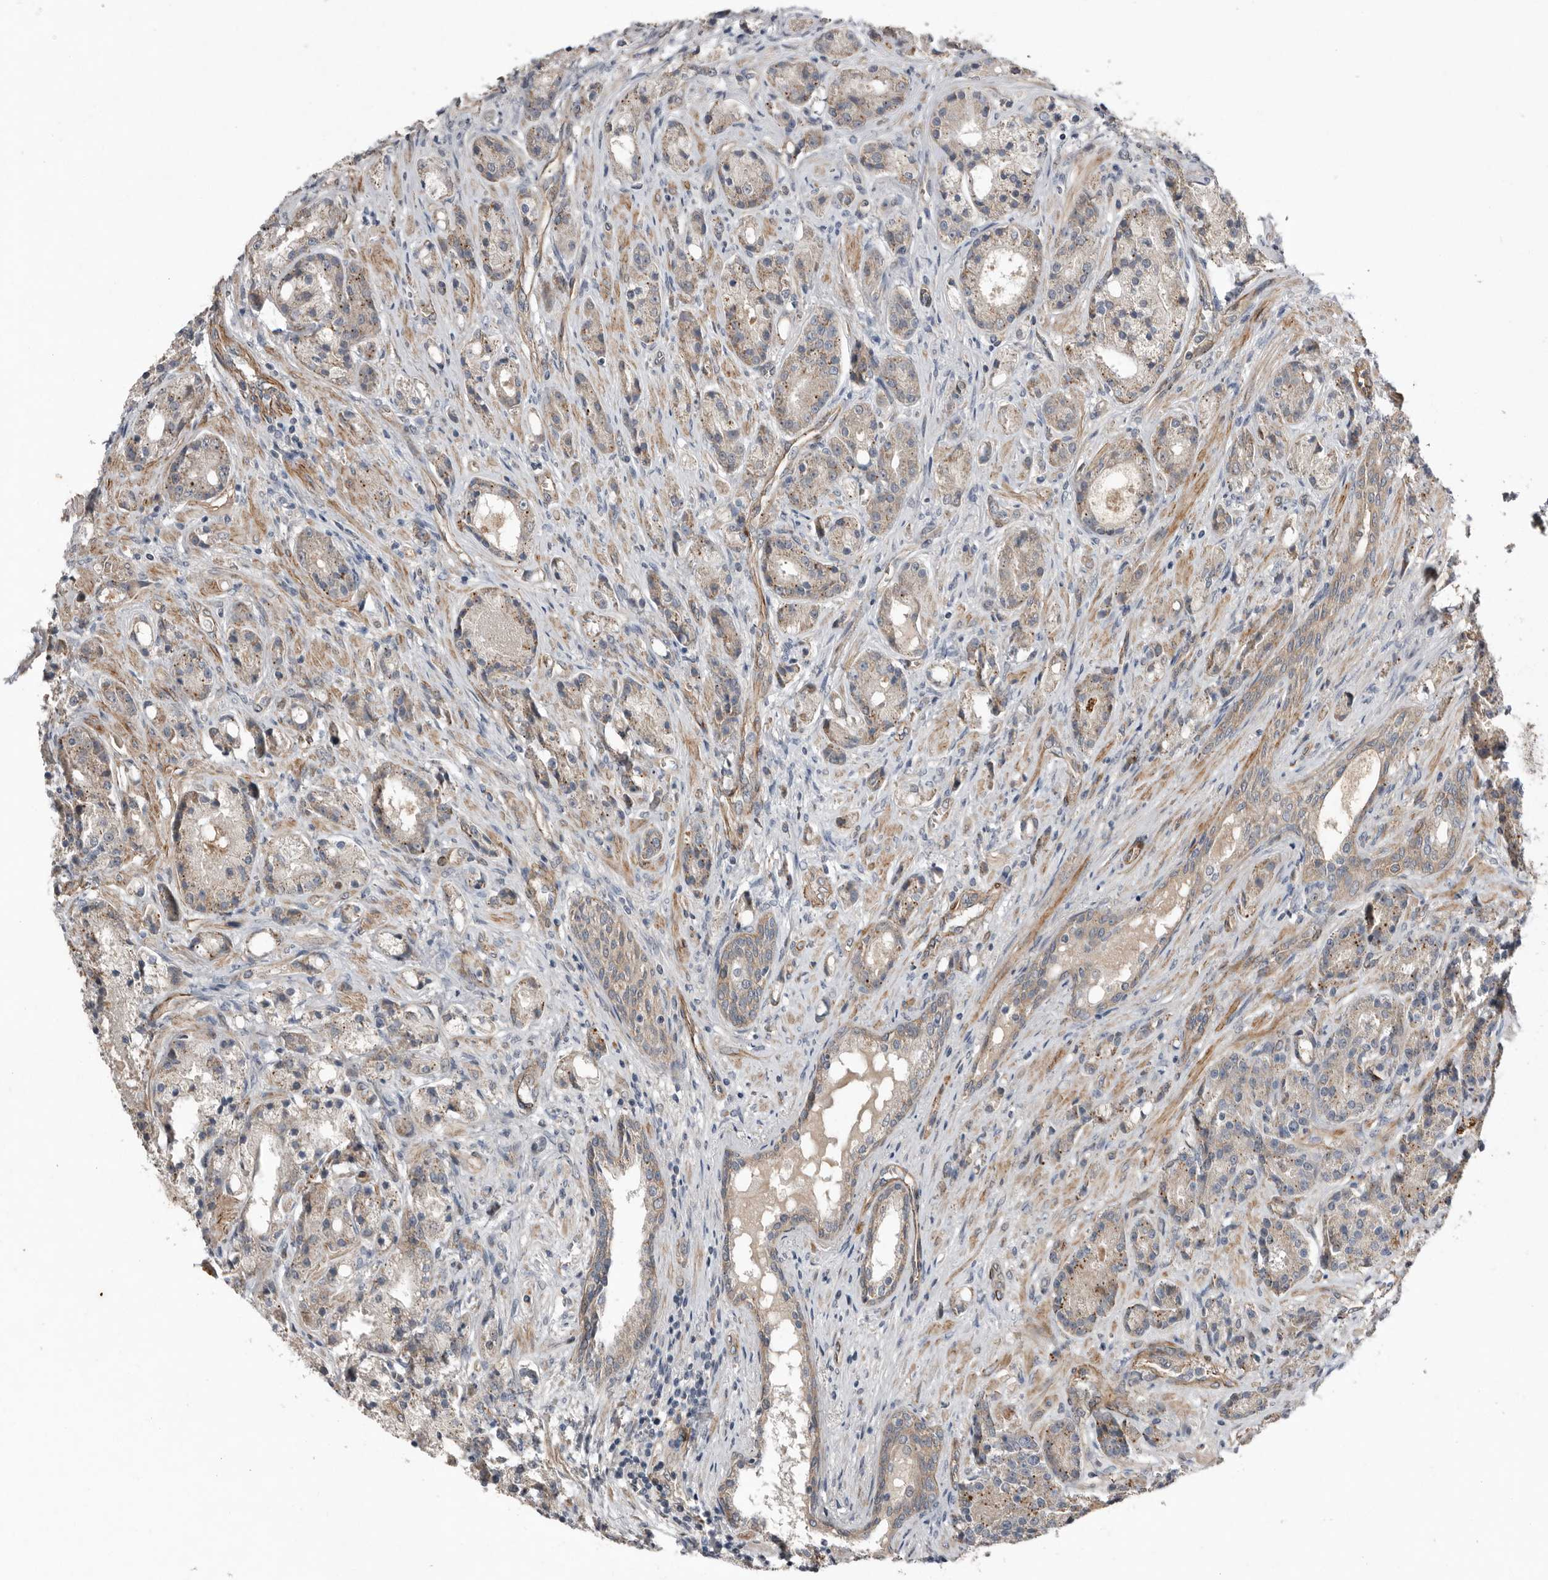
{"staining": {"intensity": "weak", "quantity": "25%-75%", "location": "cytoplasmic/membranous"}, "tissue": "prostate cancer", "cell_type": "Tumor cells", "image_type": "cancer", "snomed": [{"axis": "morphology", "description": "Adenocarcinoma, High grade"}, {"axis": "topography", "description": "Prostate"}], "caption": "DAB immunohistochemical staining of human prostate cancer (adenocarcinoma (high-grade)) reveals weak cytoplasmic/membranous protein expression in about 25%-75% of tumor cells.", "gene": "RANBP17", "patient": {"sex": "male", "age": 60}}